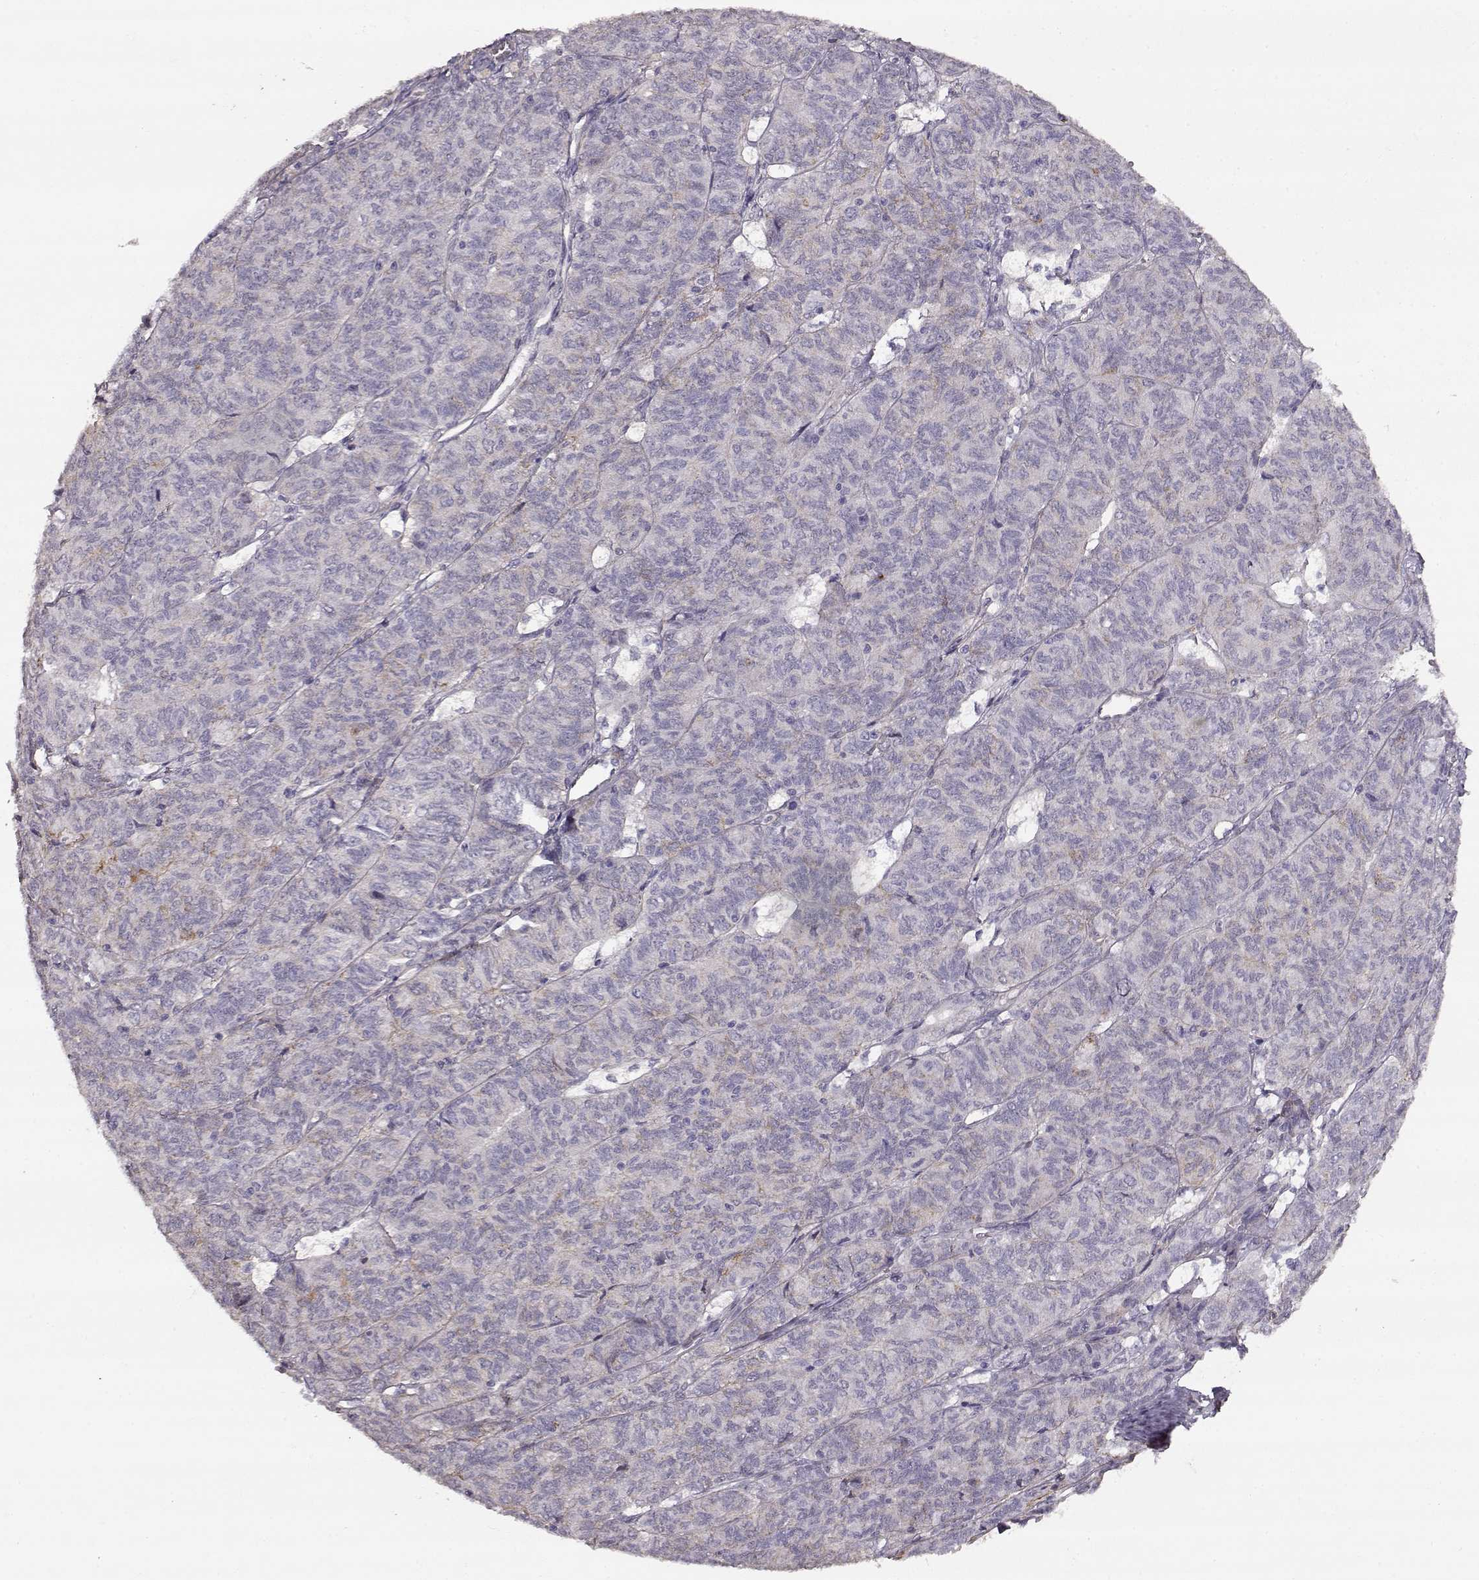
{"staining": {"intensity": "negative", "quantity": "none", "location": "none"}, "tissue": "ovarian cancer", "cell_type": "Tumor cells", "image_type": "cancer", "snomed": [{"axis": "morphology", "description": "Carcinoma, endometroid"}, {"axis": "topography", "description": "Ovary"}], "caption": "DAB (3,3'-diaminobenzidine) immunohistochemical staining of ovarian cancer (endometroid carcinoma) demonstrates no significant expression in tumor cells.", "gene": "LAMC1", "patient": {"sex": "female", "age": 80}}